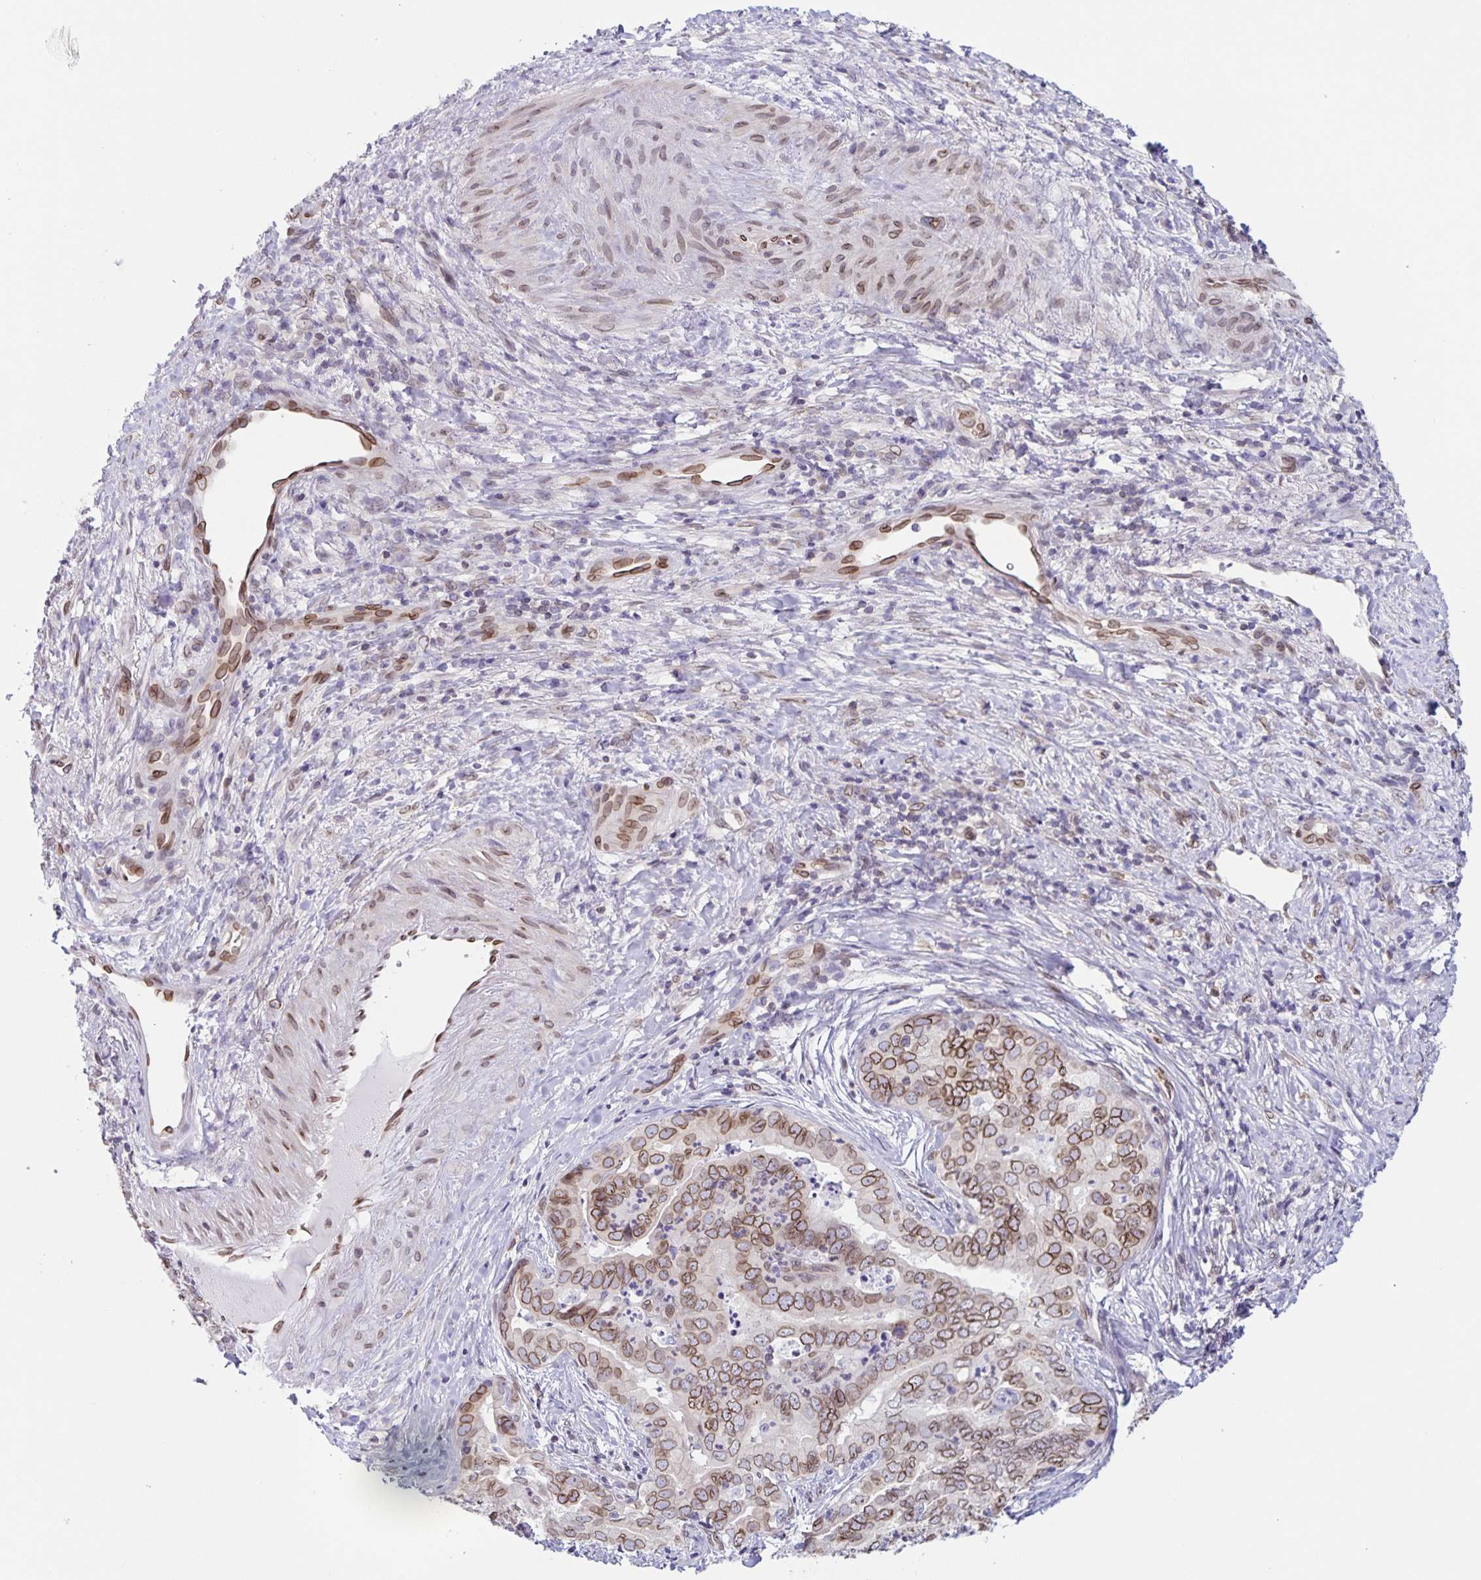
{"staining": {"intensity": "moderate", "quantity": ">75%", "location": "cytoplasmic/membranous,nuclear"}, "tissue": "liver cancer", "cell_type": "Tumor cells", "image_type": "cancer", "snomed": [{"axis": "morphology", "description": "Cholangiocarcinoma"}, {"axis": "topography", "description": "Liver"}], "caption": "Immunohistochemistry staining of cholangiocarcinoma (liver), which exhibits medium levels of moderate cytoplasmic/membranous and nuclear positivity in approximately >75% of tumor cells indicating moderate cytoplasmic/membranous and nuclear protein expression. The staining was performed using DAB (3,3'-diaminobenzidine) (brown) for protein detection and nuclei were counterstained in hematoxylin (blue).", "gene": "SYNE2", "patient": {"sex": "female", "age": 64}}